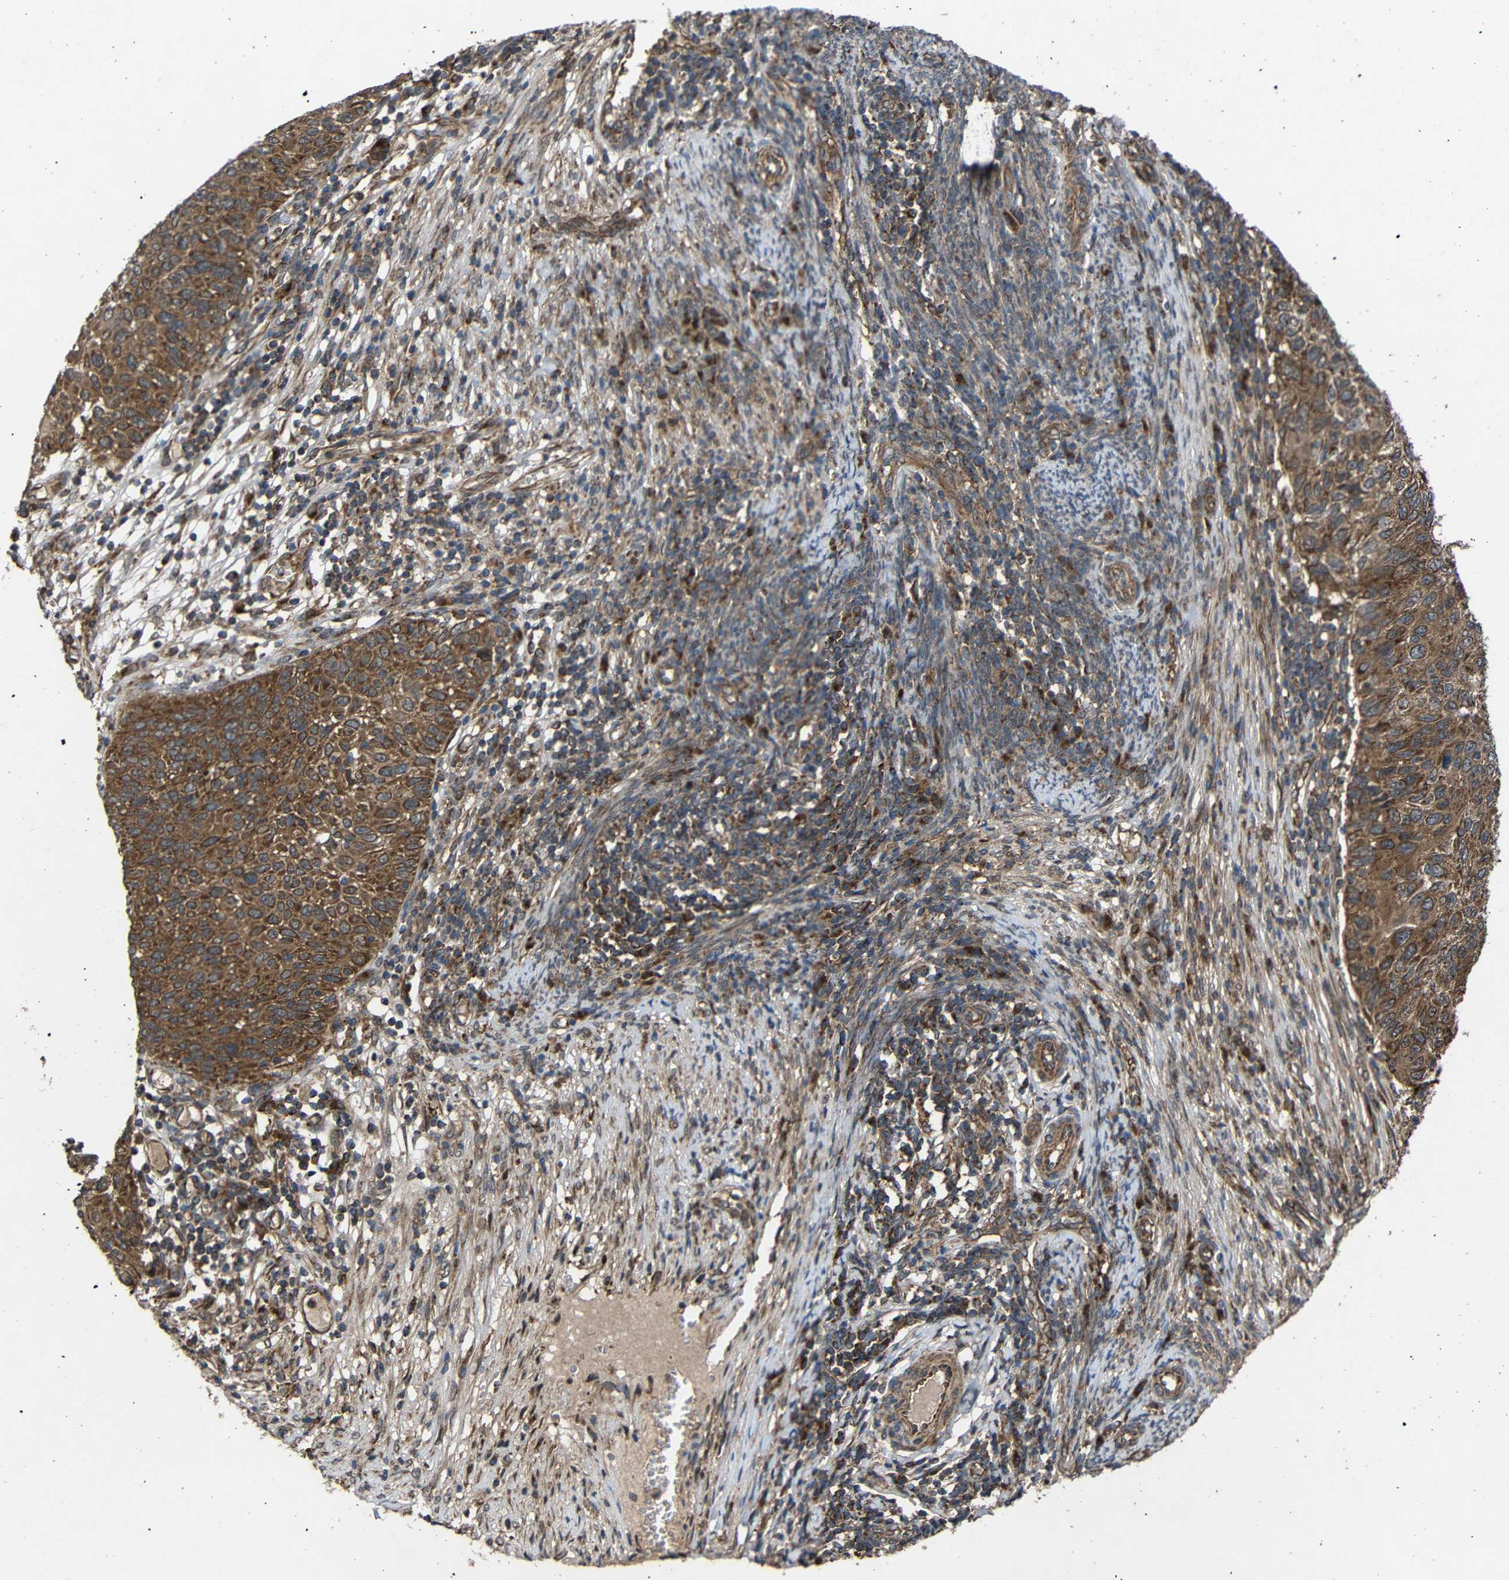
{"staining": {"intensity": "strong", "quantity": ">75%", "location": "cytoplasmic/membranous"}, "tissue": "cervical cancer", "cell_type": "Tumor cells", "image_type": "cancer", "snomed": [{"axis": "morphology", "description": "Squamous cell carcinoma, NOS"}, {"axis": "topography", "description": "Cervix"}], "caption": "Immunohistochemistry (IHC) (DAB (3,3'-diaminobenzidine)) staining of cervical cancer shows strong cytoplasmic/membranous protein expression in approximately >75% of tumor cells.", "gene": "C1GALT1", "patient": {"sex": "female", "age": 70}}